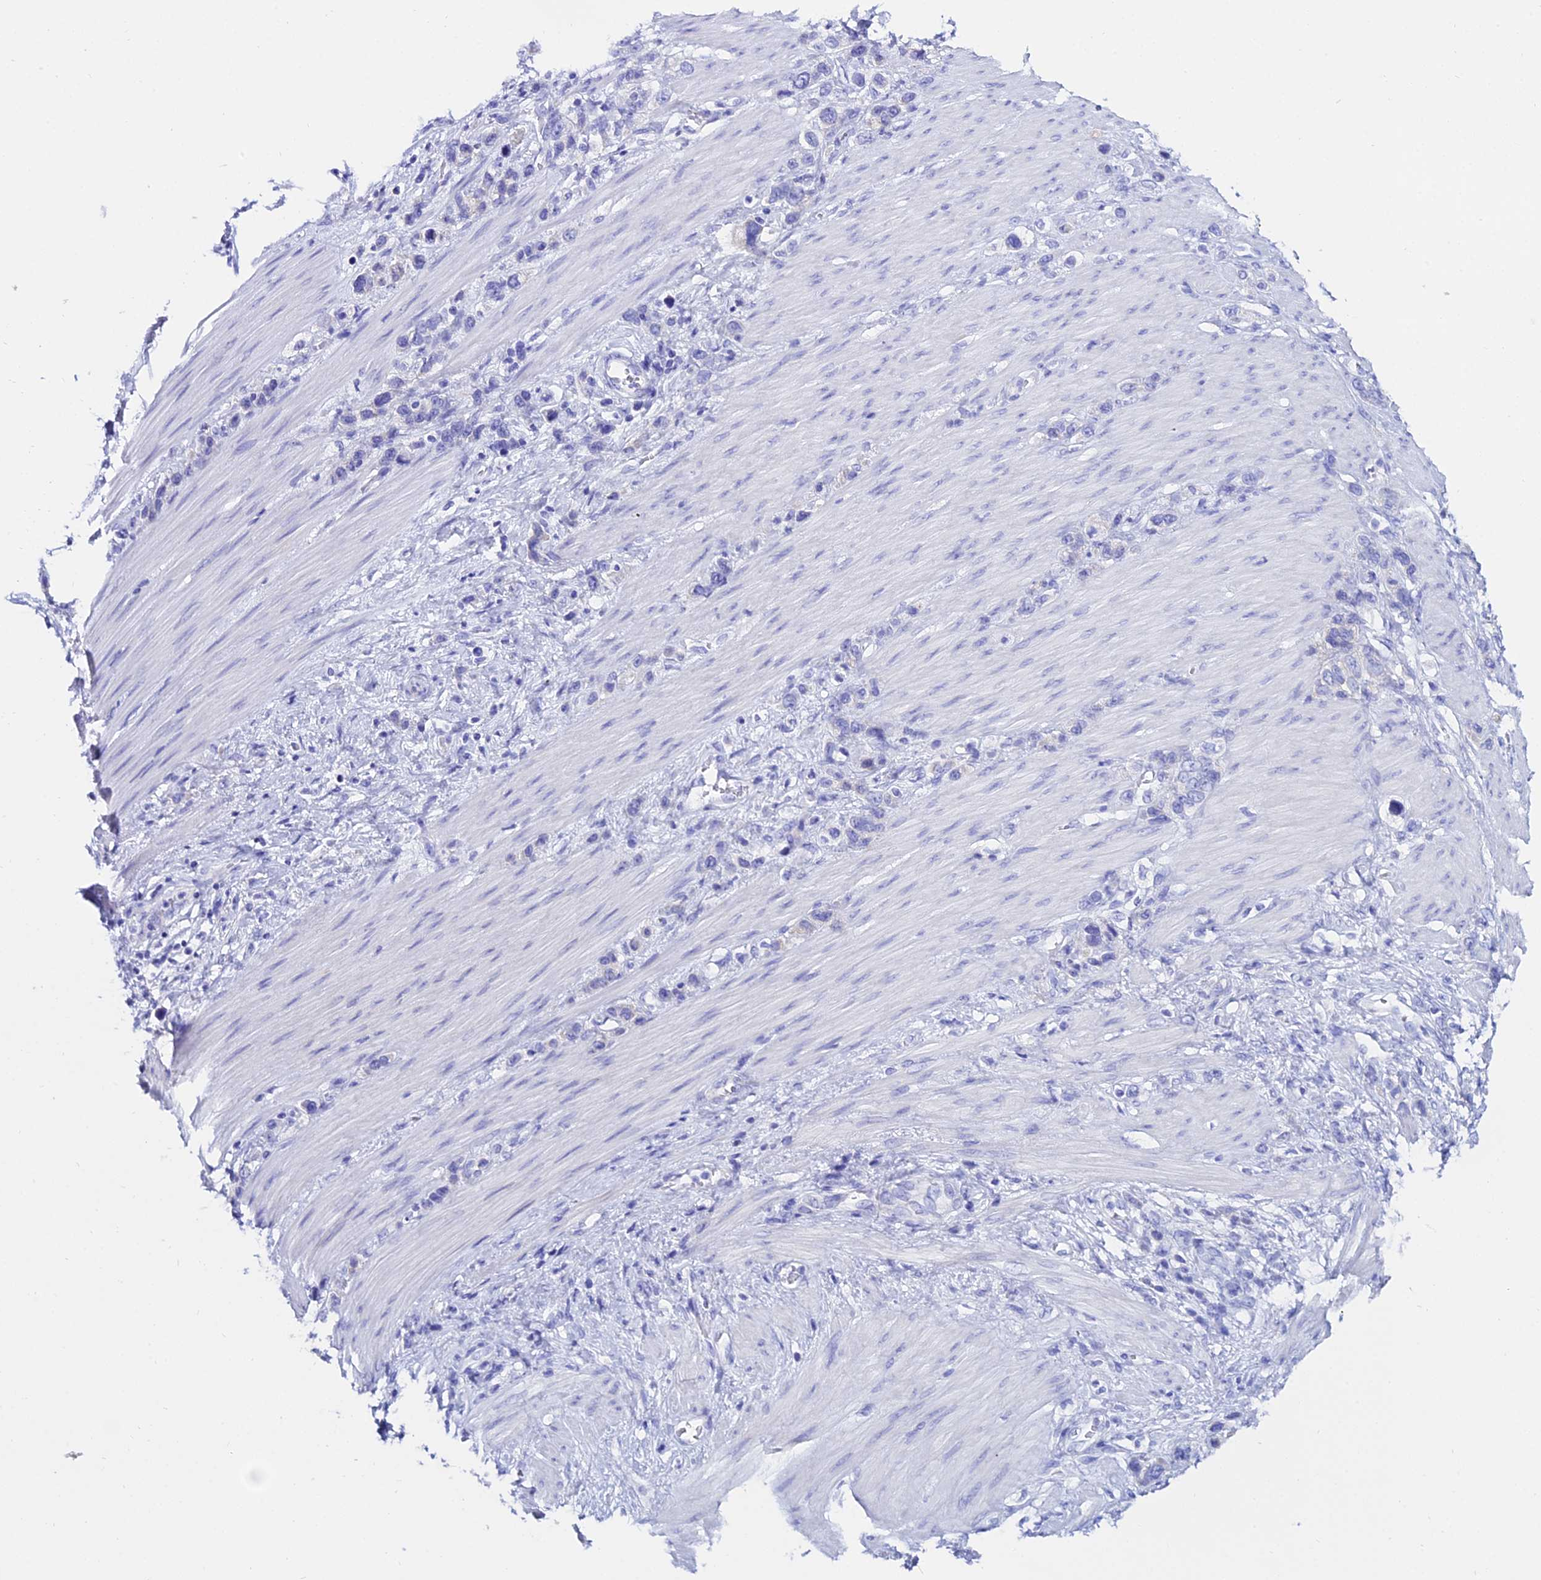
{"staining": {"intensity": "negative", "quantity": "none", "location": "none"}, "tissue": "stomach cancer", "cell_type": "Tumor cells", "image_type": "cancer", "snomed": [{"axis": "morphology", "description": "Adenocarcinoma, NOS"}, {"axis": "morphology", "description": "Adenocarcinoma, High grade"}, {"axis": "topography", "description": "Stomach, upper"}, {"axis": "topography", "description": "Stomach, lower"}], "caption": "Protein analysis of stomach adenocarcinoma (high-grade) exhibits no significant positivity in tumor cells.", "gene": "OR4D5", "patient": {"sex": "female", "age": 65}}